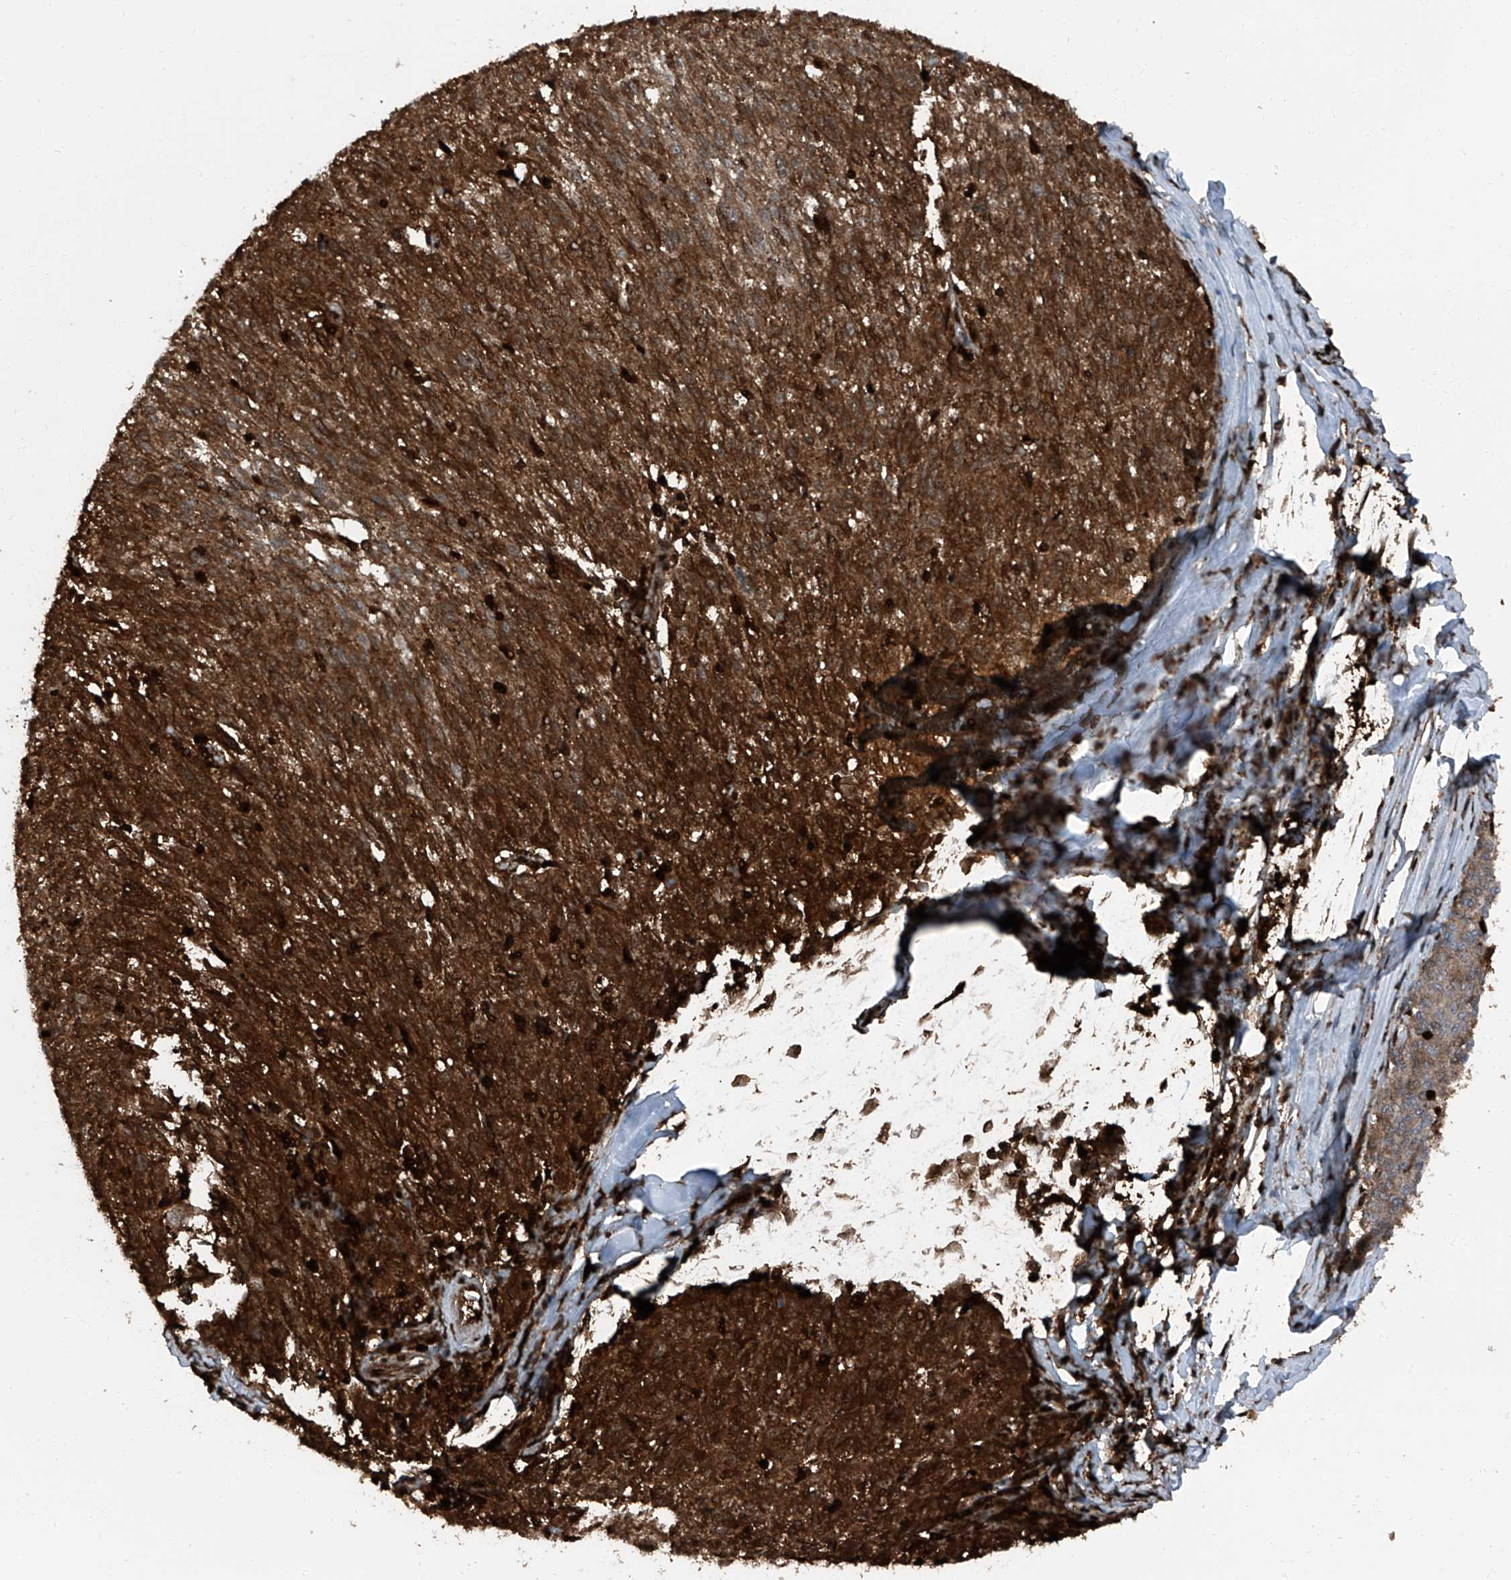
{"staining": {"intensity": "strong", "quantity": ">75%", "location": "cytoplasmic/membranous"}, "tissue": "melanoma", "cell_type": "Tumor cells", "image_type": "cancer", "snomed": [{"axis": "morphology", "description": "Malignant melanoma, NOS"}, {"axis": "topography", "description": "Skin"}], "caption": "A micrograph of melanoma stained for a protein demonstrates strong cytoplasmic/membranous brown staining in tumor cells.", "gene": "PSMB10", "patient": {"sex": "female", "age": 72}}